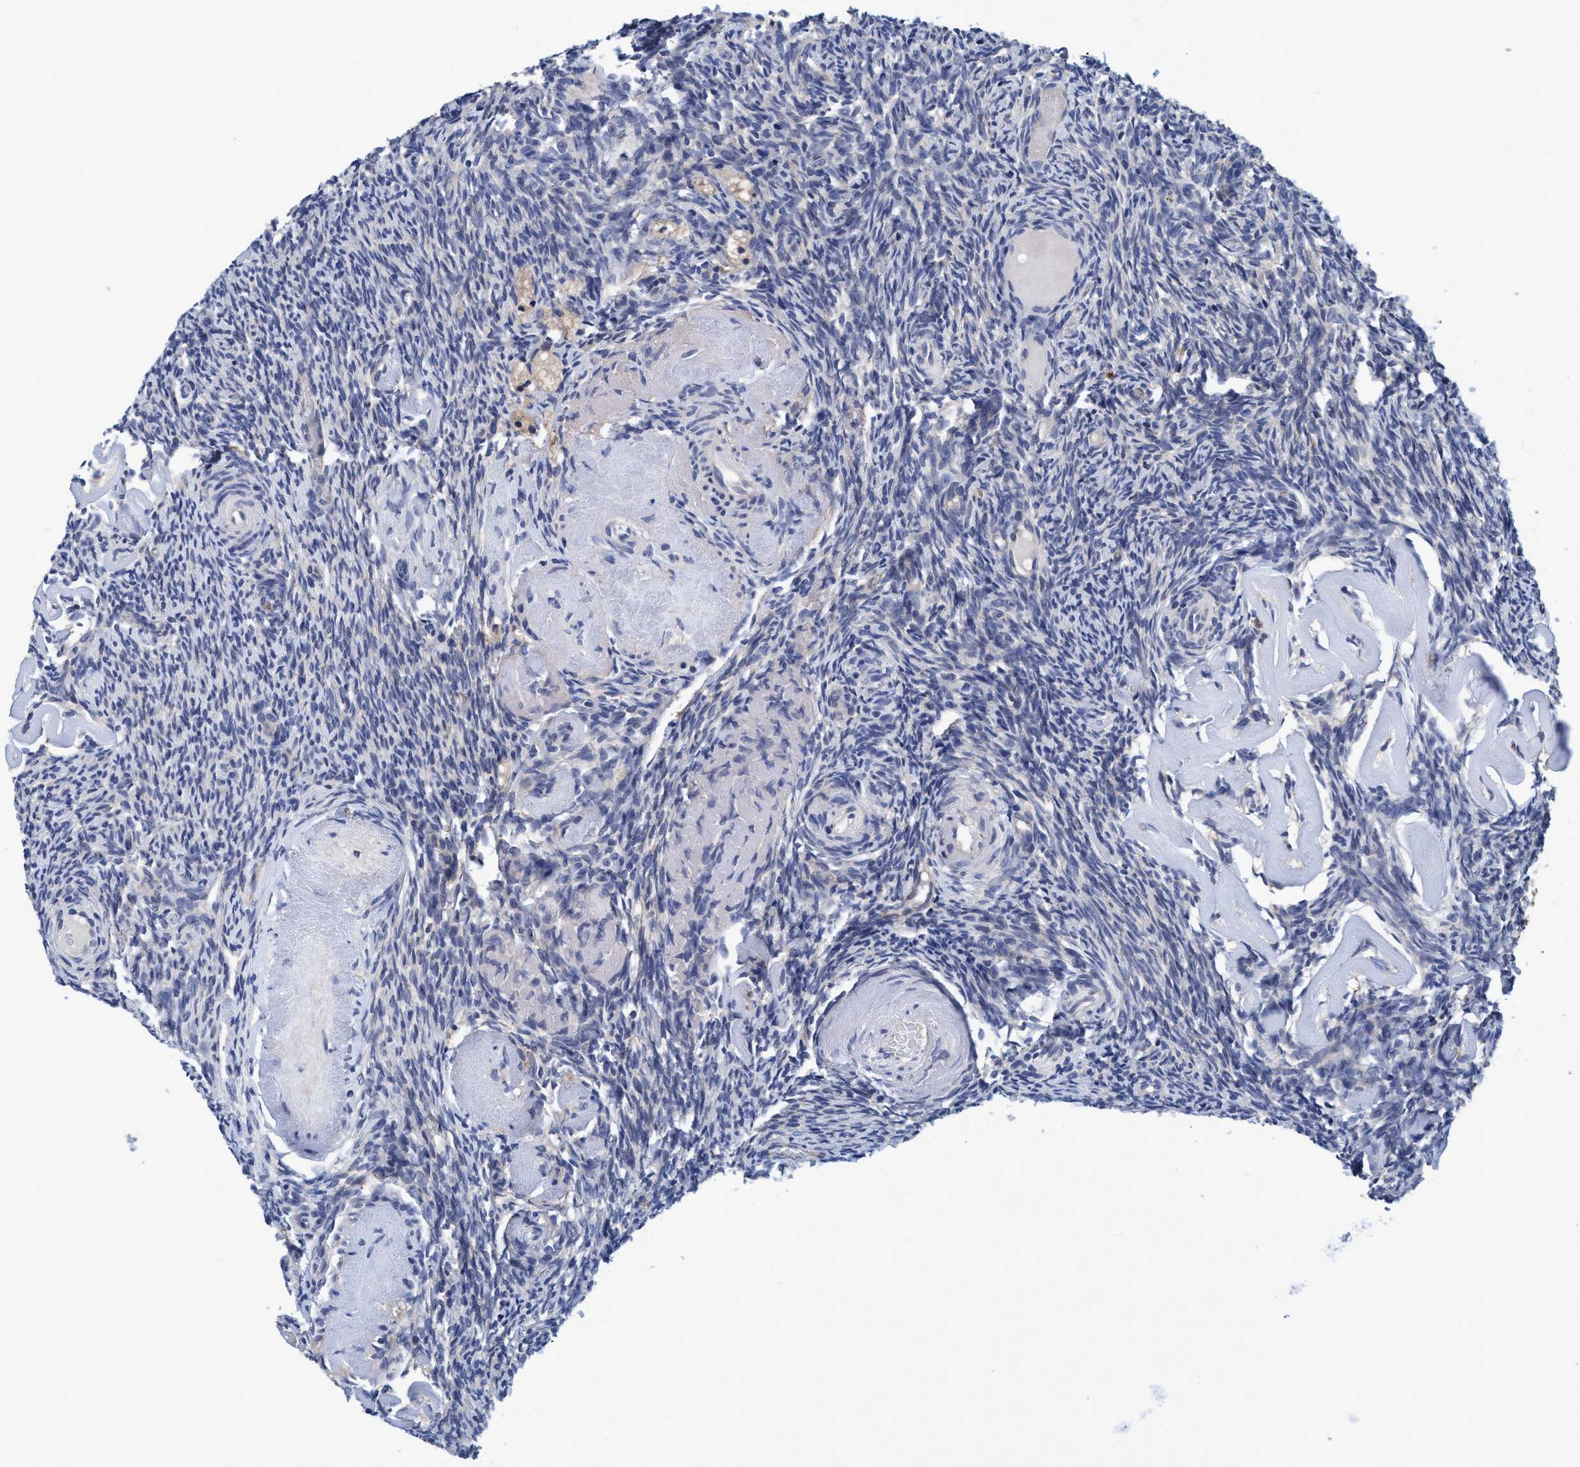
{"staining": {"intensity": "weak", "quantity": ">75%", "location": "cytoplasmic/membranous"}, "tissue": "ovary", "cell_type": "Follicle cells", "image_type": "normal", "snomed": [{"axis": "morphology", "description": "Normal tissue, NOS"}, {"axis": "topography", "description": "Ovary"}], "caption": "IHC staining of unremarkable ovary, which displays low levels of weak cytoplasmic/membranous expression in approximately >75% of follicle cells indicating weak cytoplasmic/membranous protein staining. The staining was performed using DAB (brown) for protein detection and nuclei were counterstained in hematoxylin (blue).", "gene": "CALCOCO2", "patient": {"sex": "female", "age": 60}}